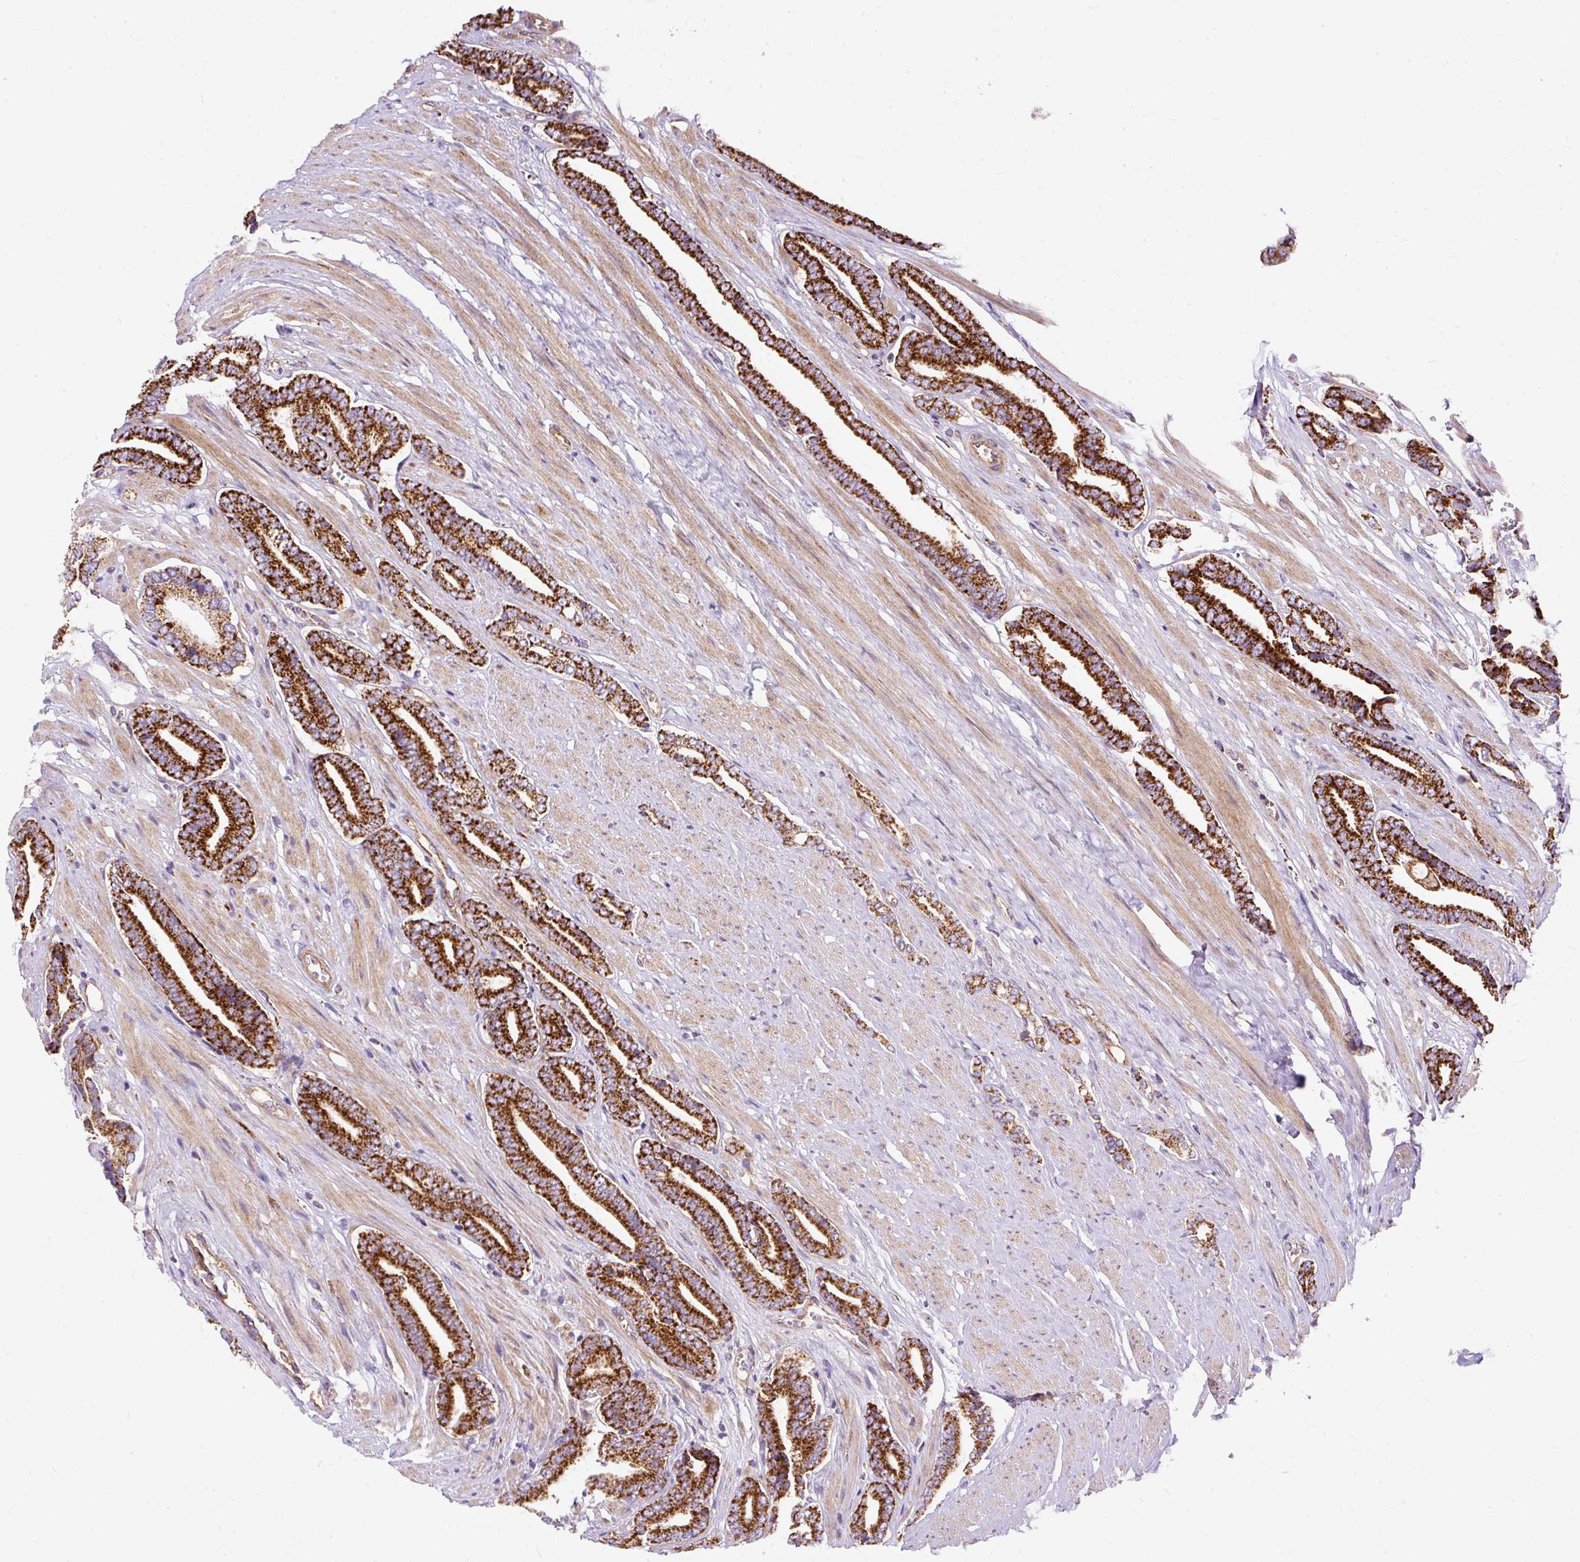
{"staining": {"intensity": "strong", "quantity": ">75%", "location": "cytoplasmic/membranous"}, "tissue": "prostate cancer", "cell_type": "Tumor cells", "image_type": "cancer", "snomed": [{"axis": "morphology", "description": "Adenocarcinoma, NOS"}, {"axis": "topography", "description": "Prostate and seminal vesicle, NOS"}], "caption": "IHC staining of prostate cancer (adenocarcinoma), which demonstrates high levels of strong cytoplasmic/membranous positivity in approximately >75% of tumor cells indicating strong cytoplasmic/membranous protein expression. The staining was performed using DAB (brown) for protein detection and nuclei were counterstained in hematoxylin (blue).", "gene": "CEP290", "patient": {"sex": "male", "age": 76}}